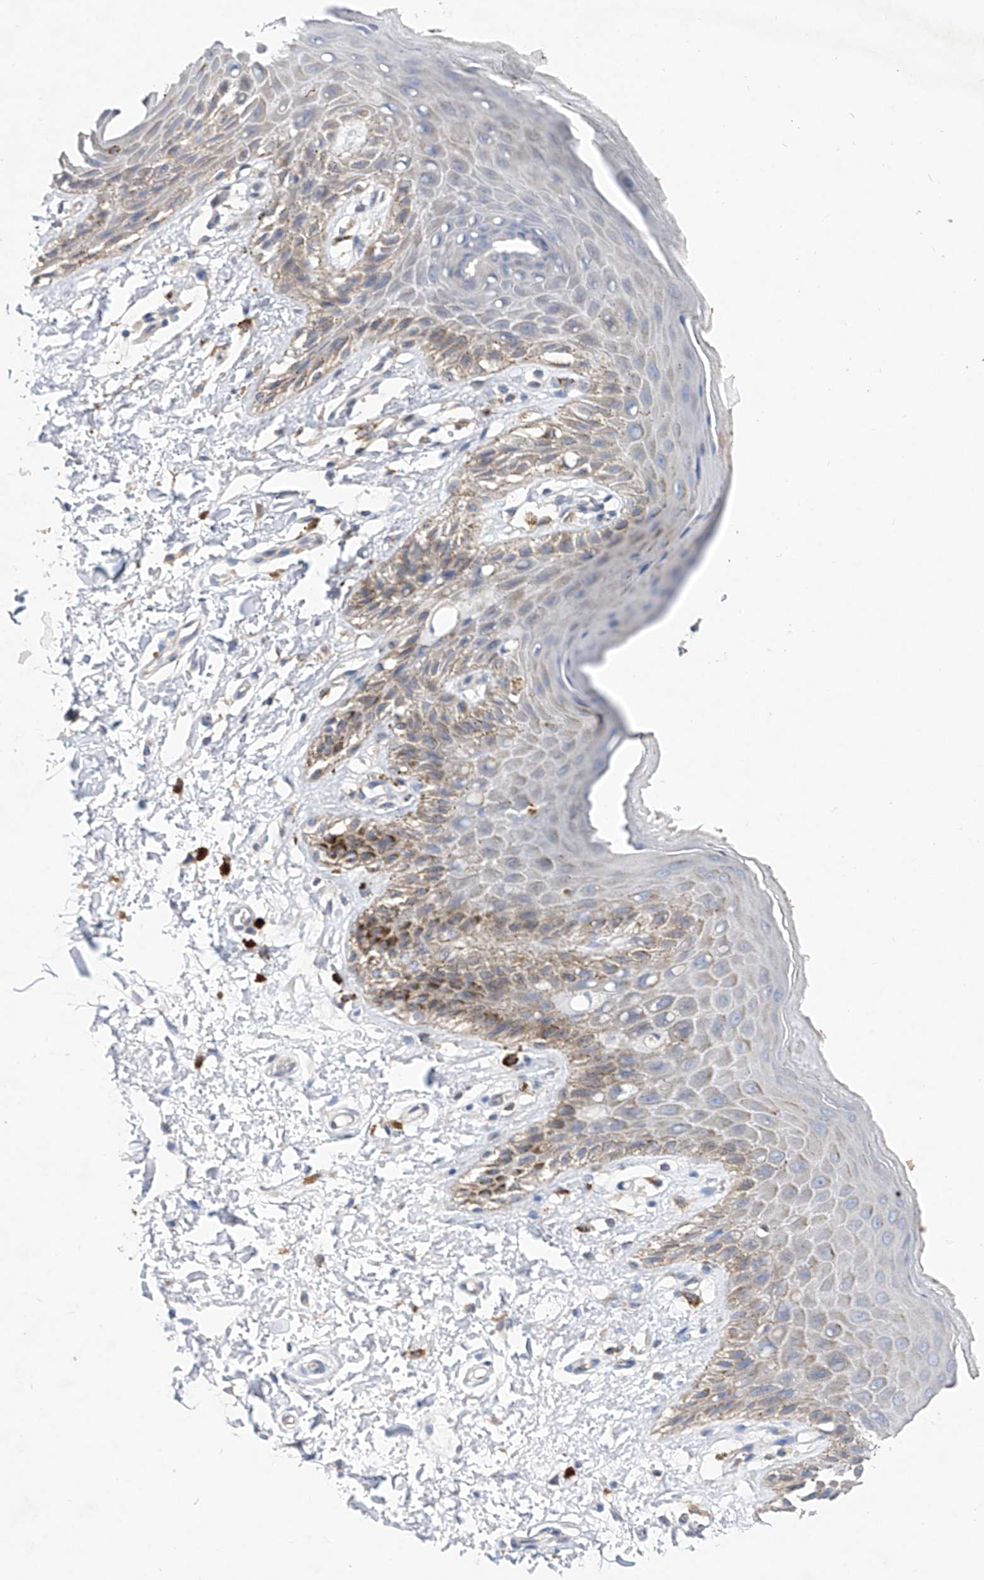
{"staining": {"intensity": "moderate", "quantity": "<25%", "location": "cytoplasmic/membranous"}, "tissue": "skin", "cell_type": "Epidermal cells", "image_type": "normal", "snomed": [{"axis": "morphology", "description": "Normal tissue, NOS"}, {"axis": "topography", "description": "Anal"}], "caption": "A low amount of moderate cytoplasmic/membranous expression is identified in about <25% of epidermal cells in normal skin.", "gene": "AMD1", "patient": {"sex": "male", "age": 44}}